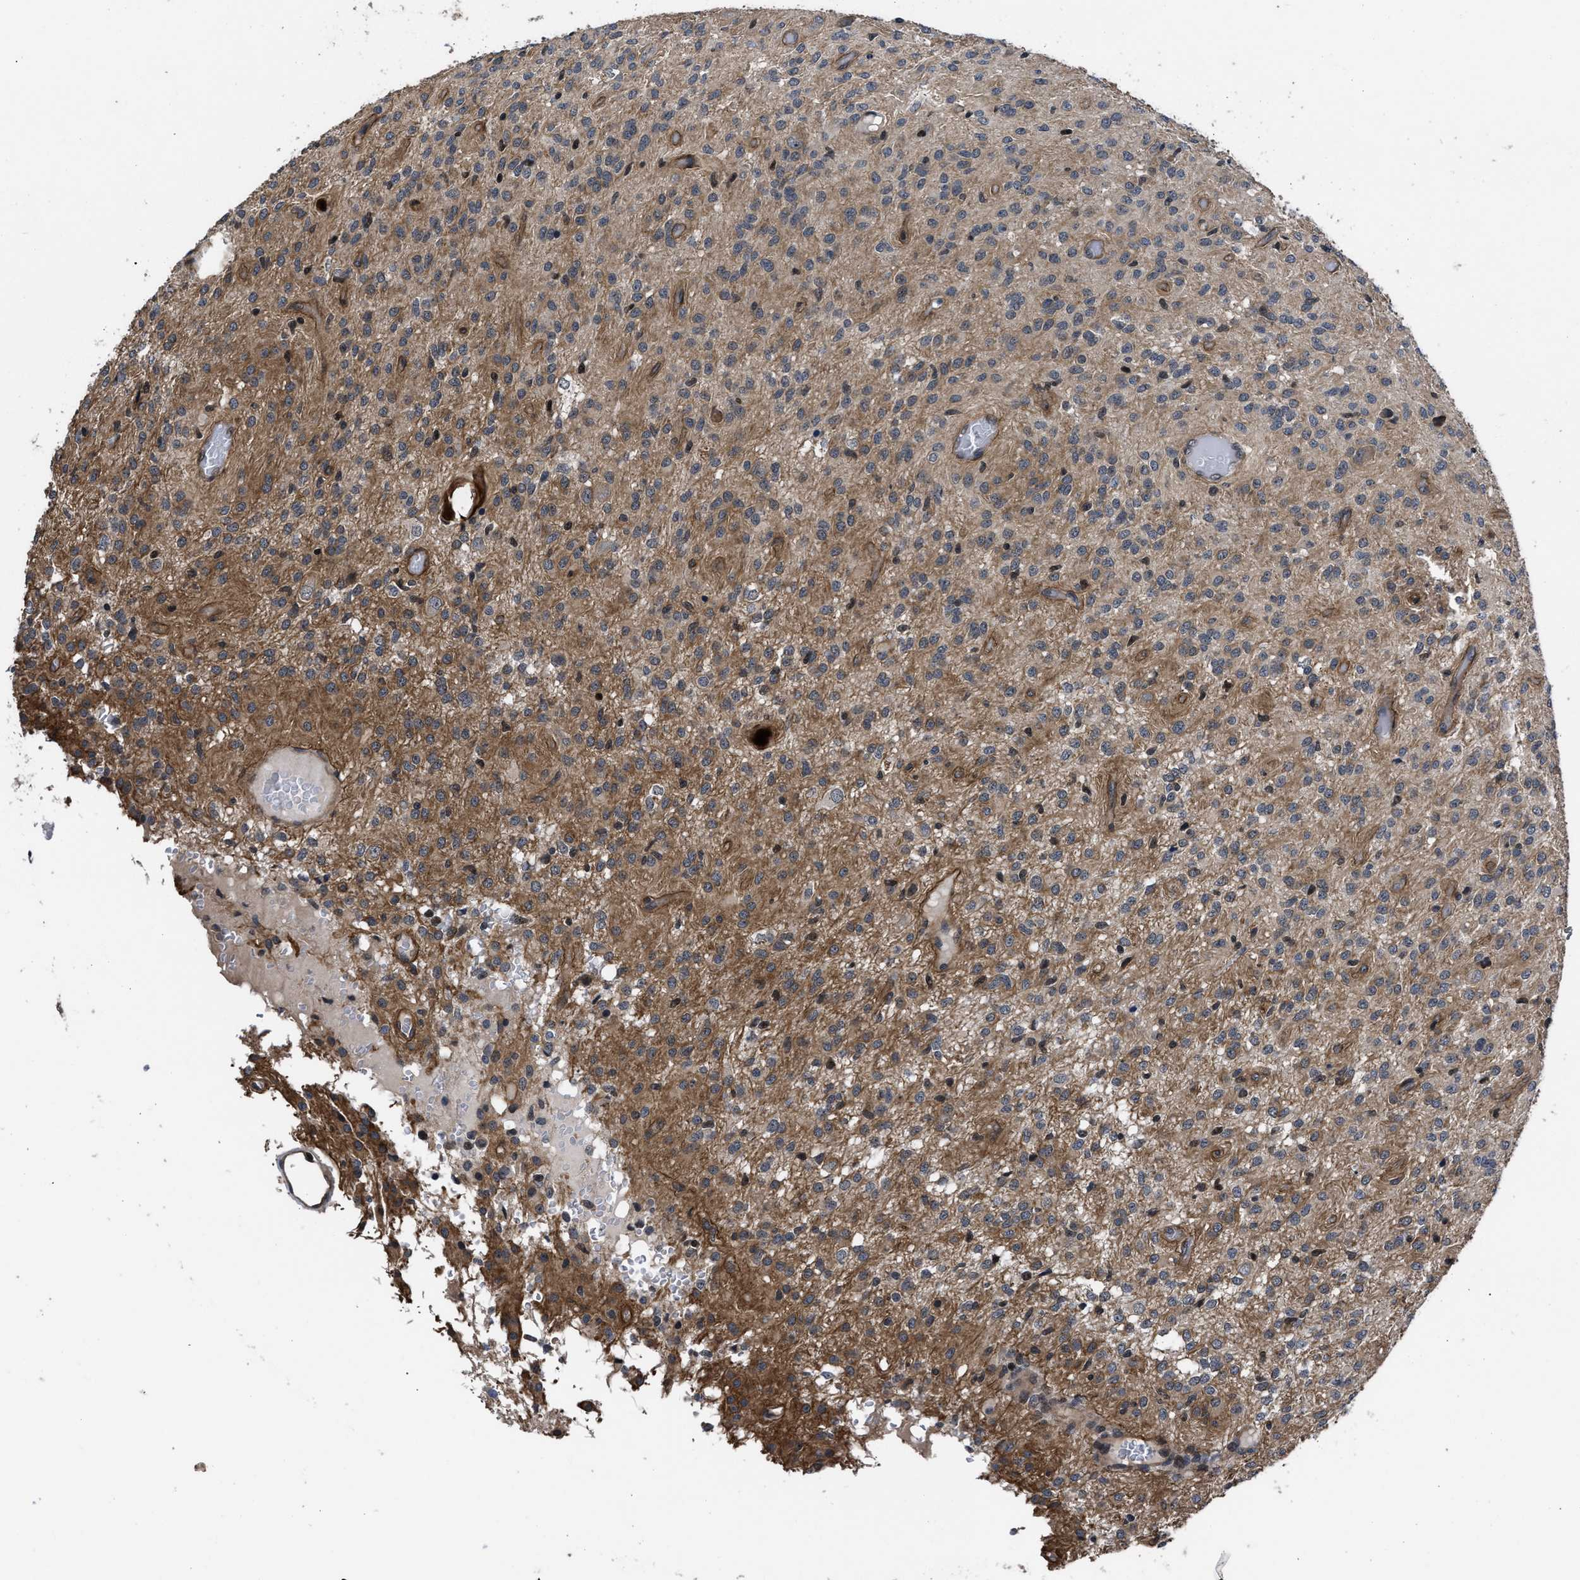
{"staining": {"intensity": "moderate", "quantity": ">75%", "location": "cytoplasmic/membranous"}, "tissue": "glioma", "cell_type": "Tumor cells", "image_type": "cancer", "snomed": [{"axis": "morphology", "description": "Glioma, malignant, High grade"}, {"axis": "topography", "description": "Brain"}], "caption": "Immunohistochemistry micrograph of neoplastic tissue: malignant high-grade glioma stained using immunohistochemistry (IHC) exhibits medium levels of moderate protein expression localized specifically in the cytoplasmic/membranous of tumor cells, appearing as a cytoplasmic/membranous brown color.", "gene": "DNAJC14", "patient": {"sex": "female", "age": 59}}